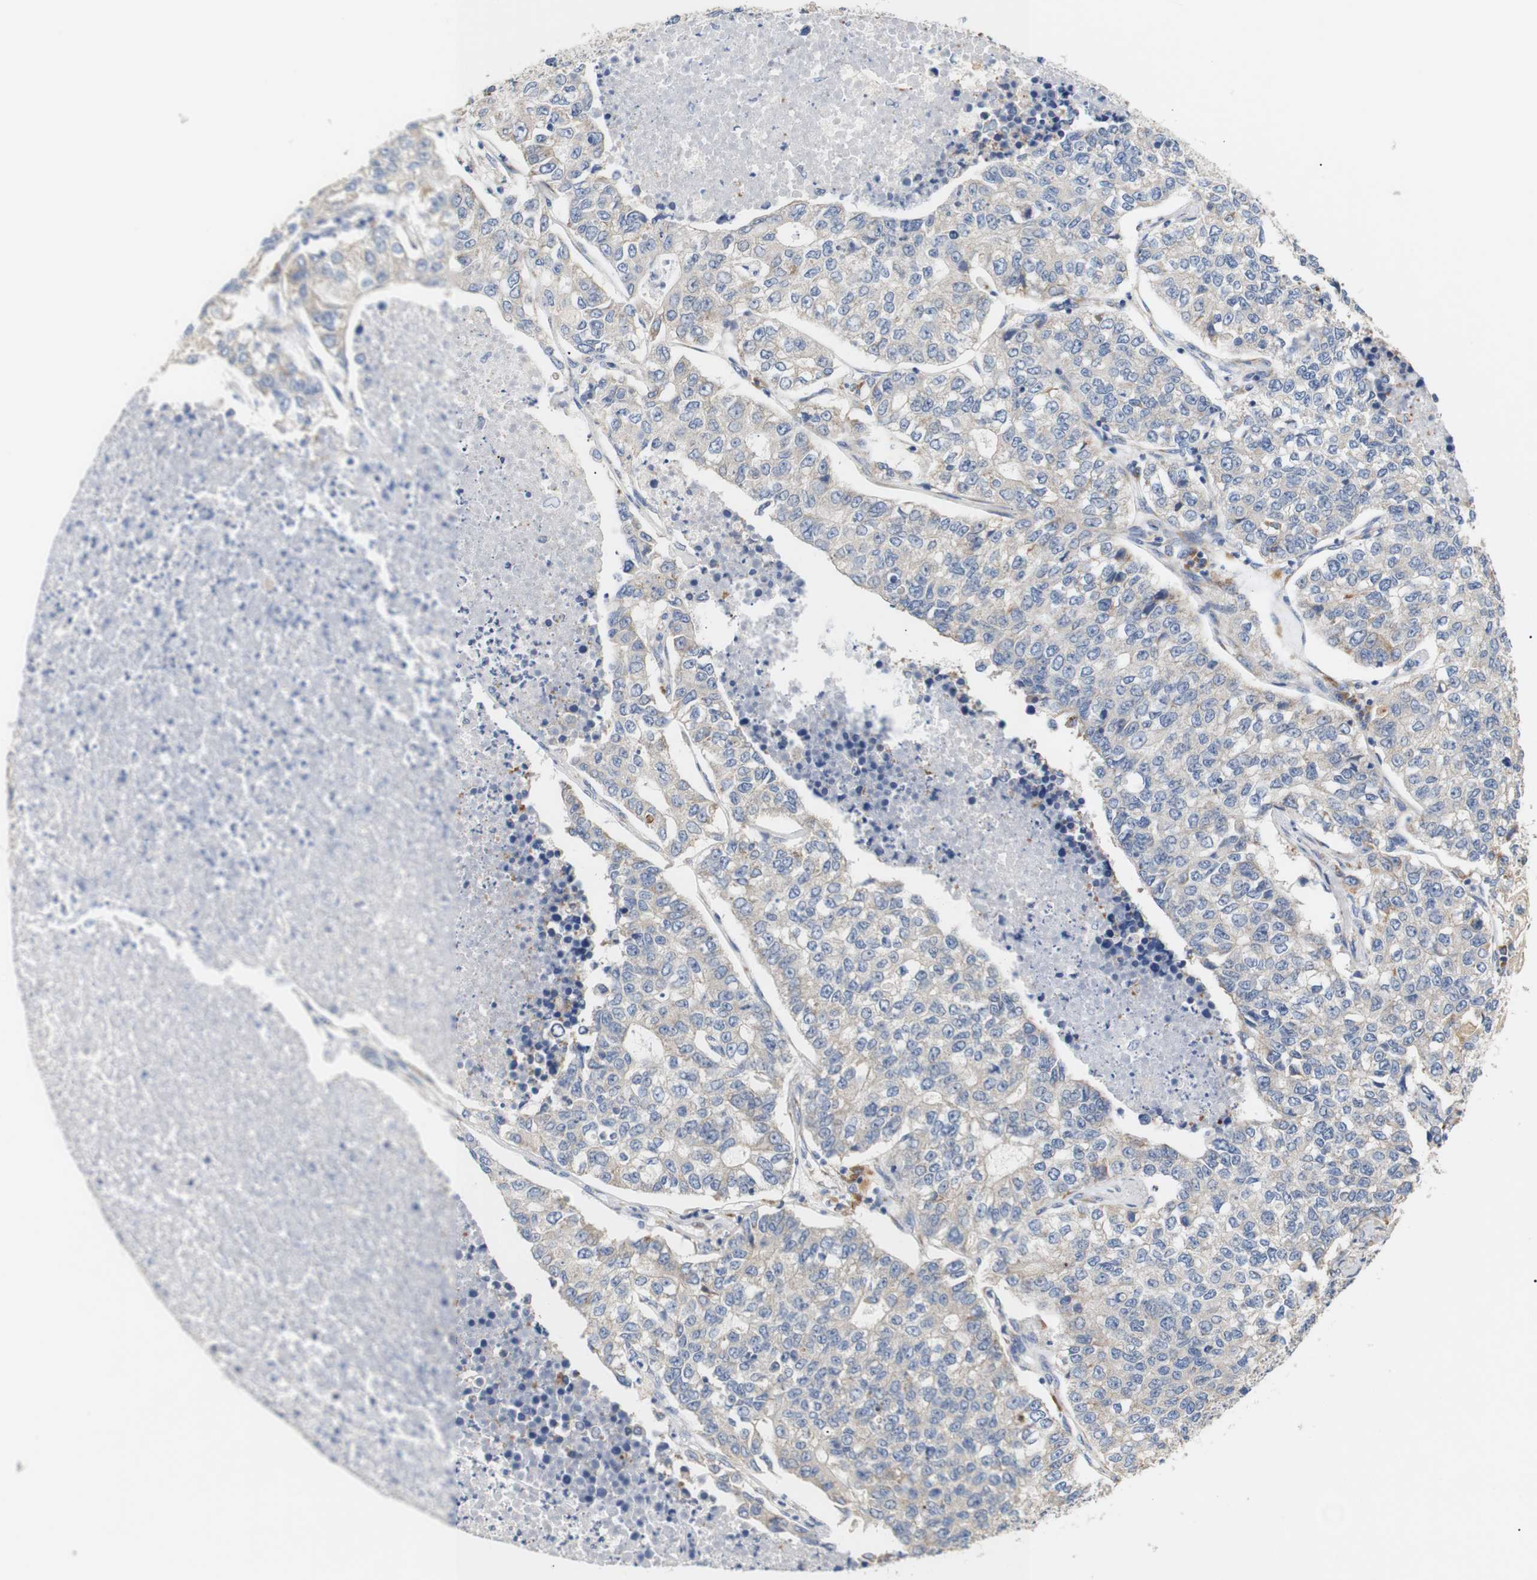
{"staining": {"intensity": "weak", "quantity": ">75%", "location": "cytoplasmic/membranous"}, "tissue": "lung cancer", "cell_type": "Tumor cells", "image_type": "cancer", "snomed": [{"axis": "morphology", "description": "Adenocarcinoma, NOS"}, {"axis": "topography", "description": "Lung"}], "caption": "Lung adenocarcinoma stained with a brown dye displays weak cytoplasmic/membranous positive staining in approximately >75% of tumor cells.", "gene": "TRIM5", "patient": {"sex": "male", "age": 49}}